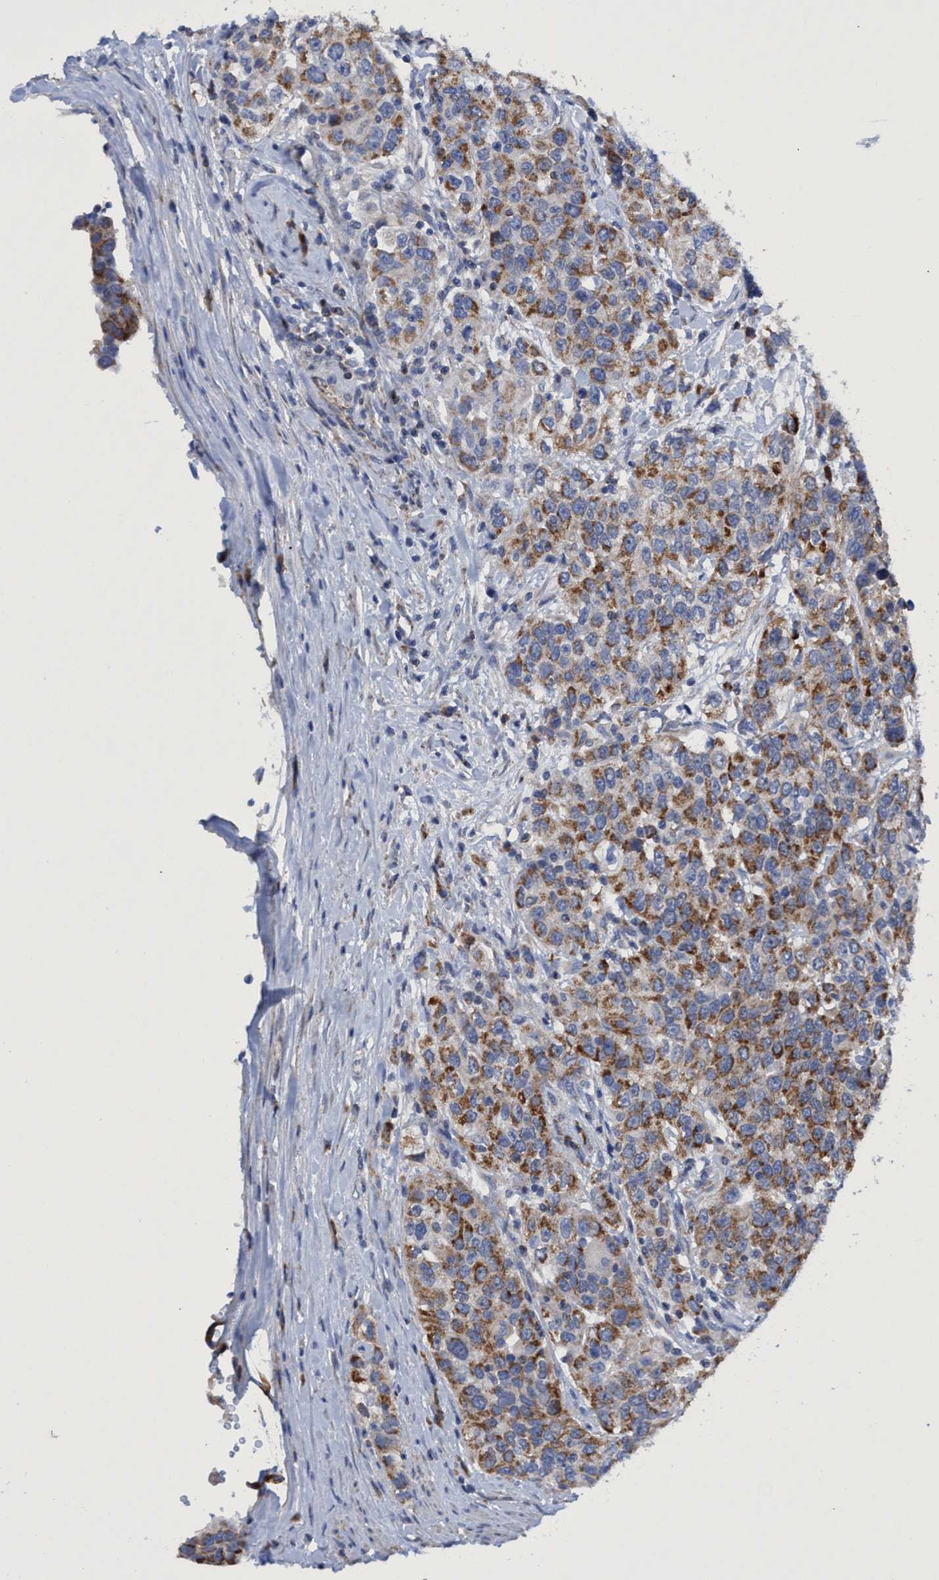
{"staining": {"intensity": "strong", "quantity": ">75%", "location": "cytoplasmic/membranous"}, "tissue": "urothelial cancer", "cell_type": "Tumor cells", "image_type": "cancer", "snomed": [{"axis": "morphology", "description": "Urothelial carcinoma, High grade"}, {"axis": "topography", "description": "Urinary bladder"}], "caption": "There is high levels of strong cytoplasmic/membranous staining in tumor cells of urothelial cancer, as demonstrated by immunohistochemical staining (brown color).", "gene": "CRYZ", "patient": {"sex": "female", "age": 80}}